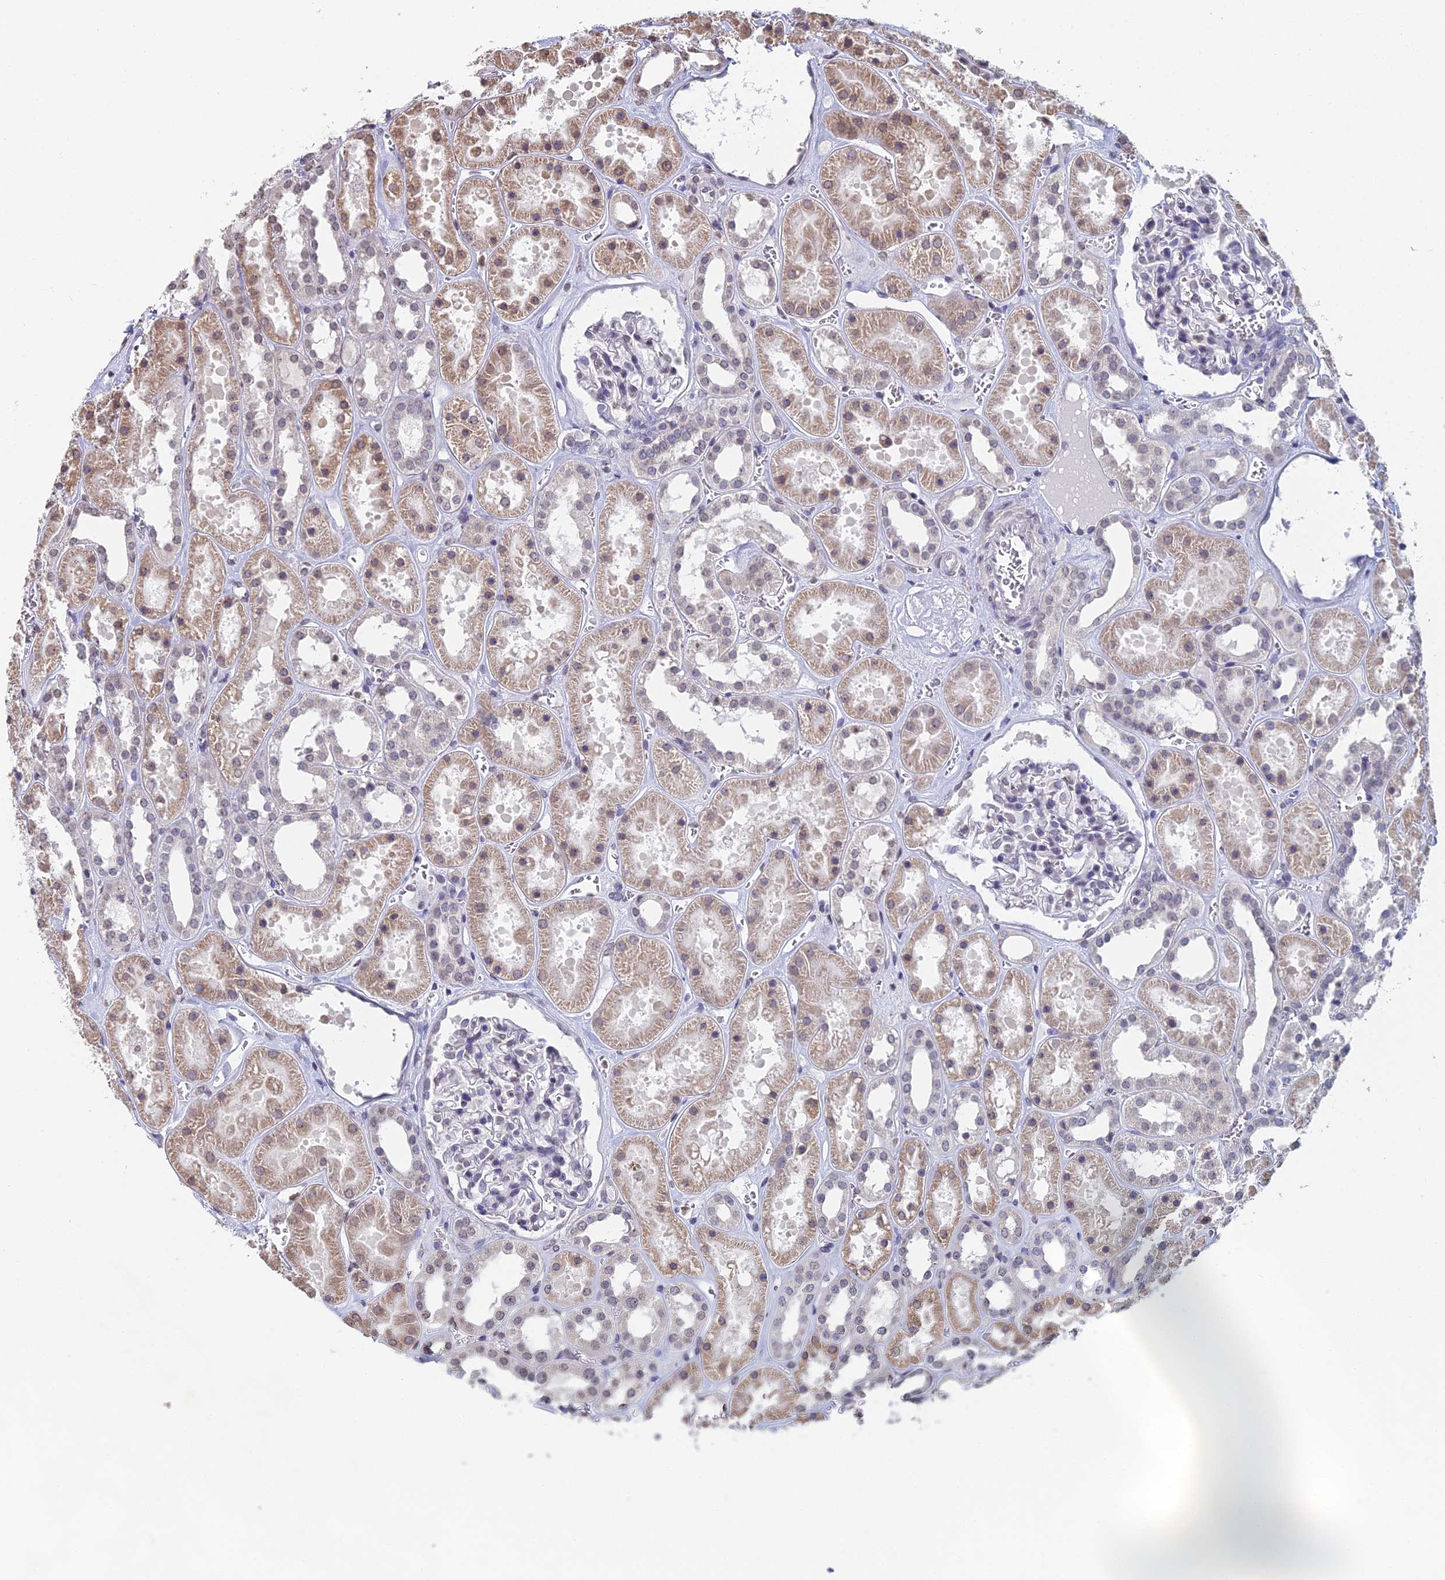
{"staining": {"intensity": "negative", "quantity": "none", "location": "none"}, "tissue": "kidney", "cell_type": "Cells in glomeruli", "image_type": "normal", "snomed": [{"axis": "morphology", "description": "Normal tissue, NOS"}, {"axis": "topography", "description": "Kidney"}], "caption": "Cells in glomeruli are negative for brown protein staining in unremarkable kidney. The staining is performed using DAB (3,3'-diaminobenzidine) brown chromogen with nuclei counter-stained in using hematoxylin.", "gene": "PRR22", "patient": {"sex": "female", "age": 41}}